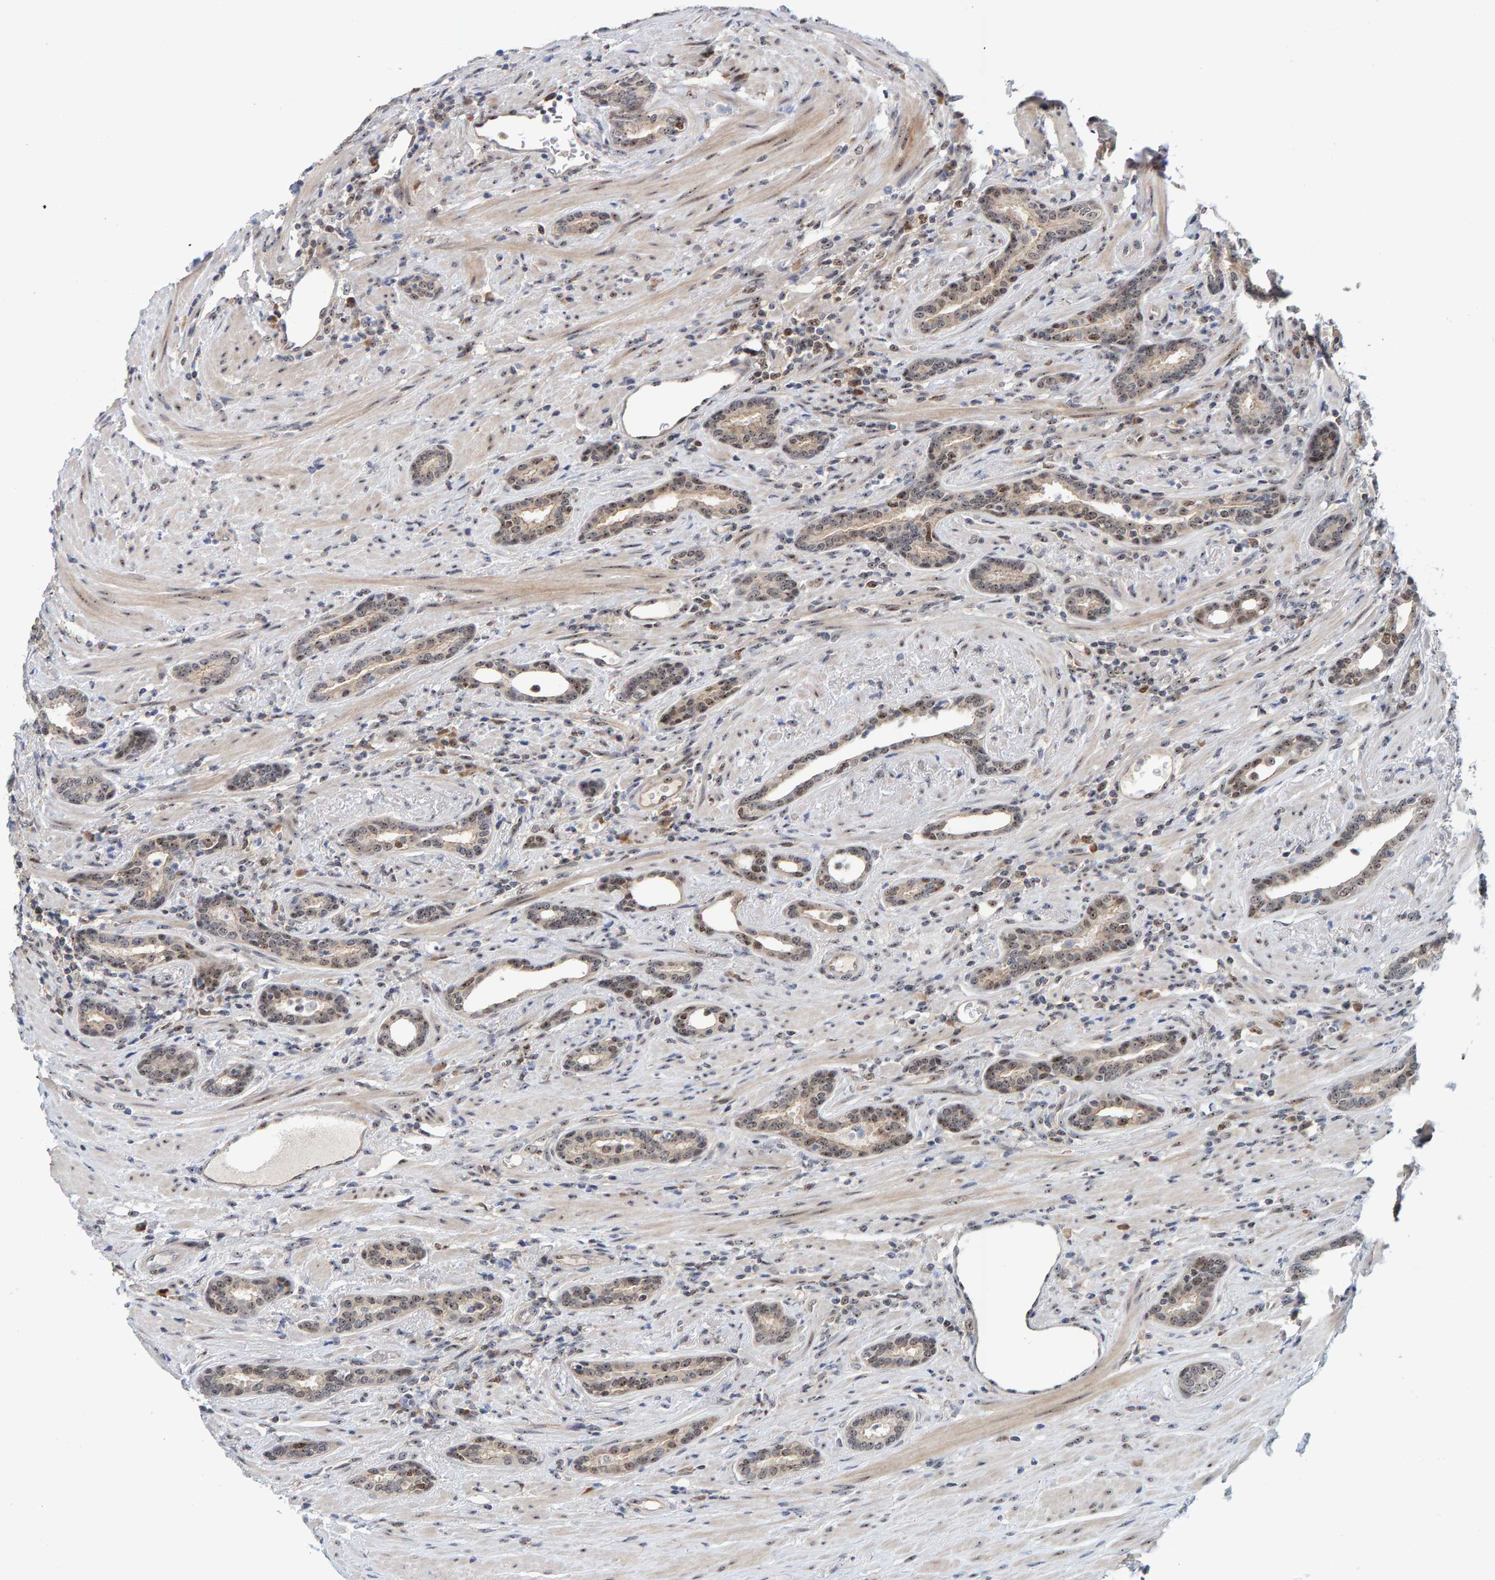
{"staining": {"intensity": "moderate", "quantity": ">75%", "location": "cytoplasmic/membranous,nuclear"}, "tissue": "prostate cancer", "cell_type": "Tumor cells", "image_type": "cancer", "snomed": [{"axis": "morphology", "description": "Adenocarcinoma, High grade"}, {"axis": "topography", "description": "Prostate"}], "caption": "An IHC image of tumor tissue is shown. Protein staining in brown highlights moderate cytoplasmic/membranous and nuclear positivity in prostate high-grade adenocarcinoma within tumor cells.", "gene": "POLR1E", "patient": {"sex": "male", "age": 71}}